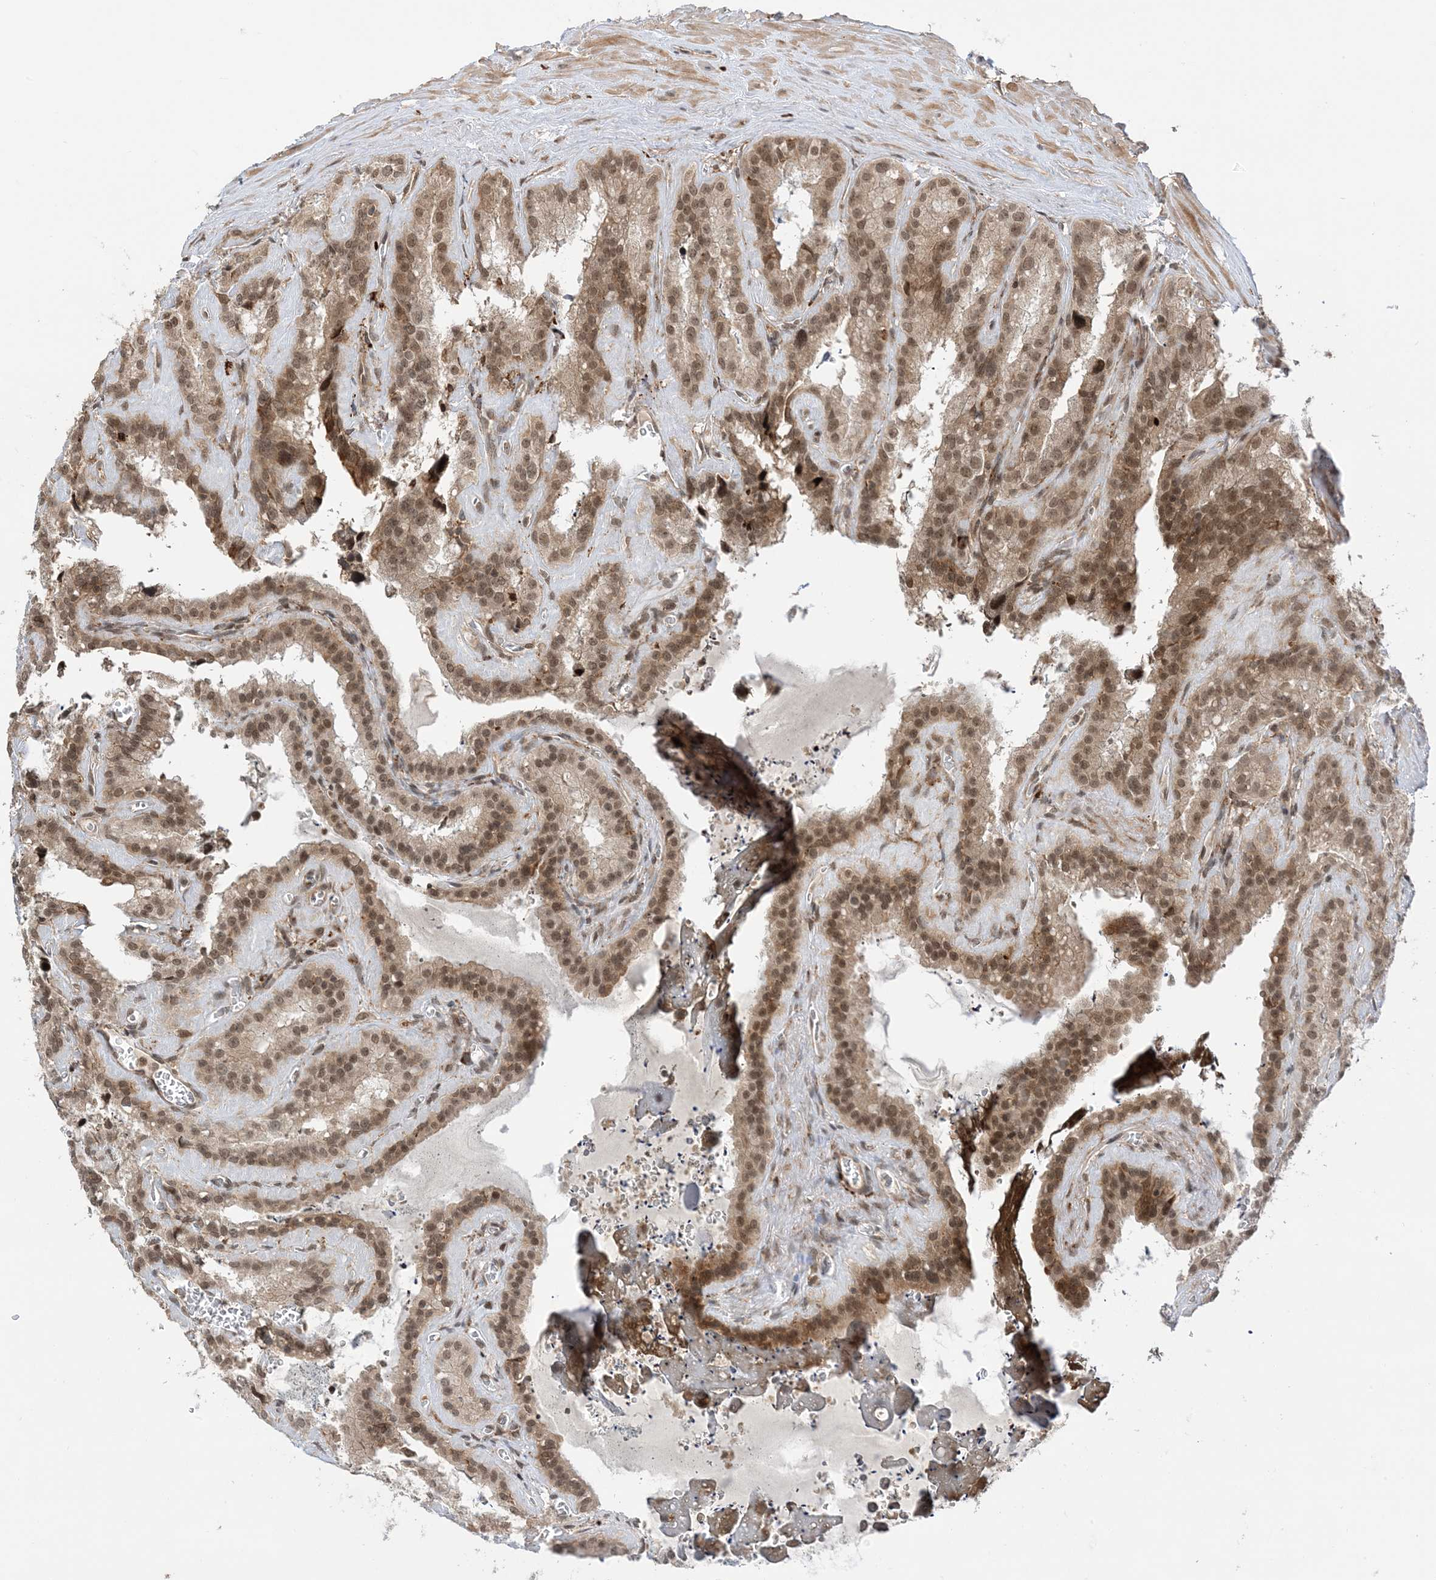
{"staining": {"intensity": "moderate", "quantity": ">75%", "location": "cytoplasmic/membranous,nuclear"}, "tissue": "seminal vesicle", "cell_type": "Glandular cells", "image_type": "normal", "snomed": [{"axis": "morphology", "description": "Normal tissue, NOS"}, {"axis": "topography", "description": "Prostate"}, {"axis": "topography", "description": "Seminal veicle"}], "caption": "A photomicrograph of seminal vesicle stained for a protein shows moderate cytoplasmic/membranous,nuclear brown staining in glandular cells. (DAB IHC with brightfield microscopy, high magnification).", "gene": "METTL21A", "patient": {"sex": "male", "age": 59}}